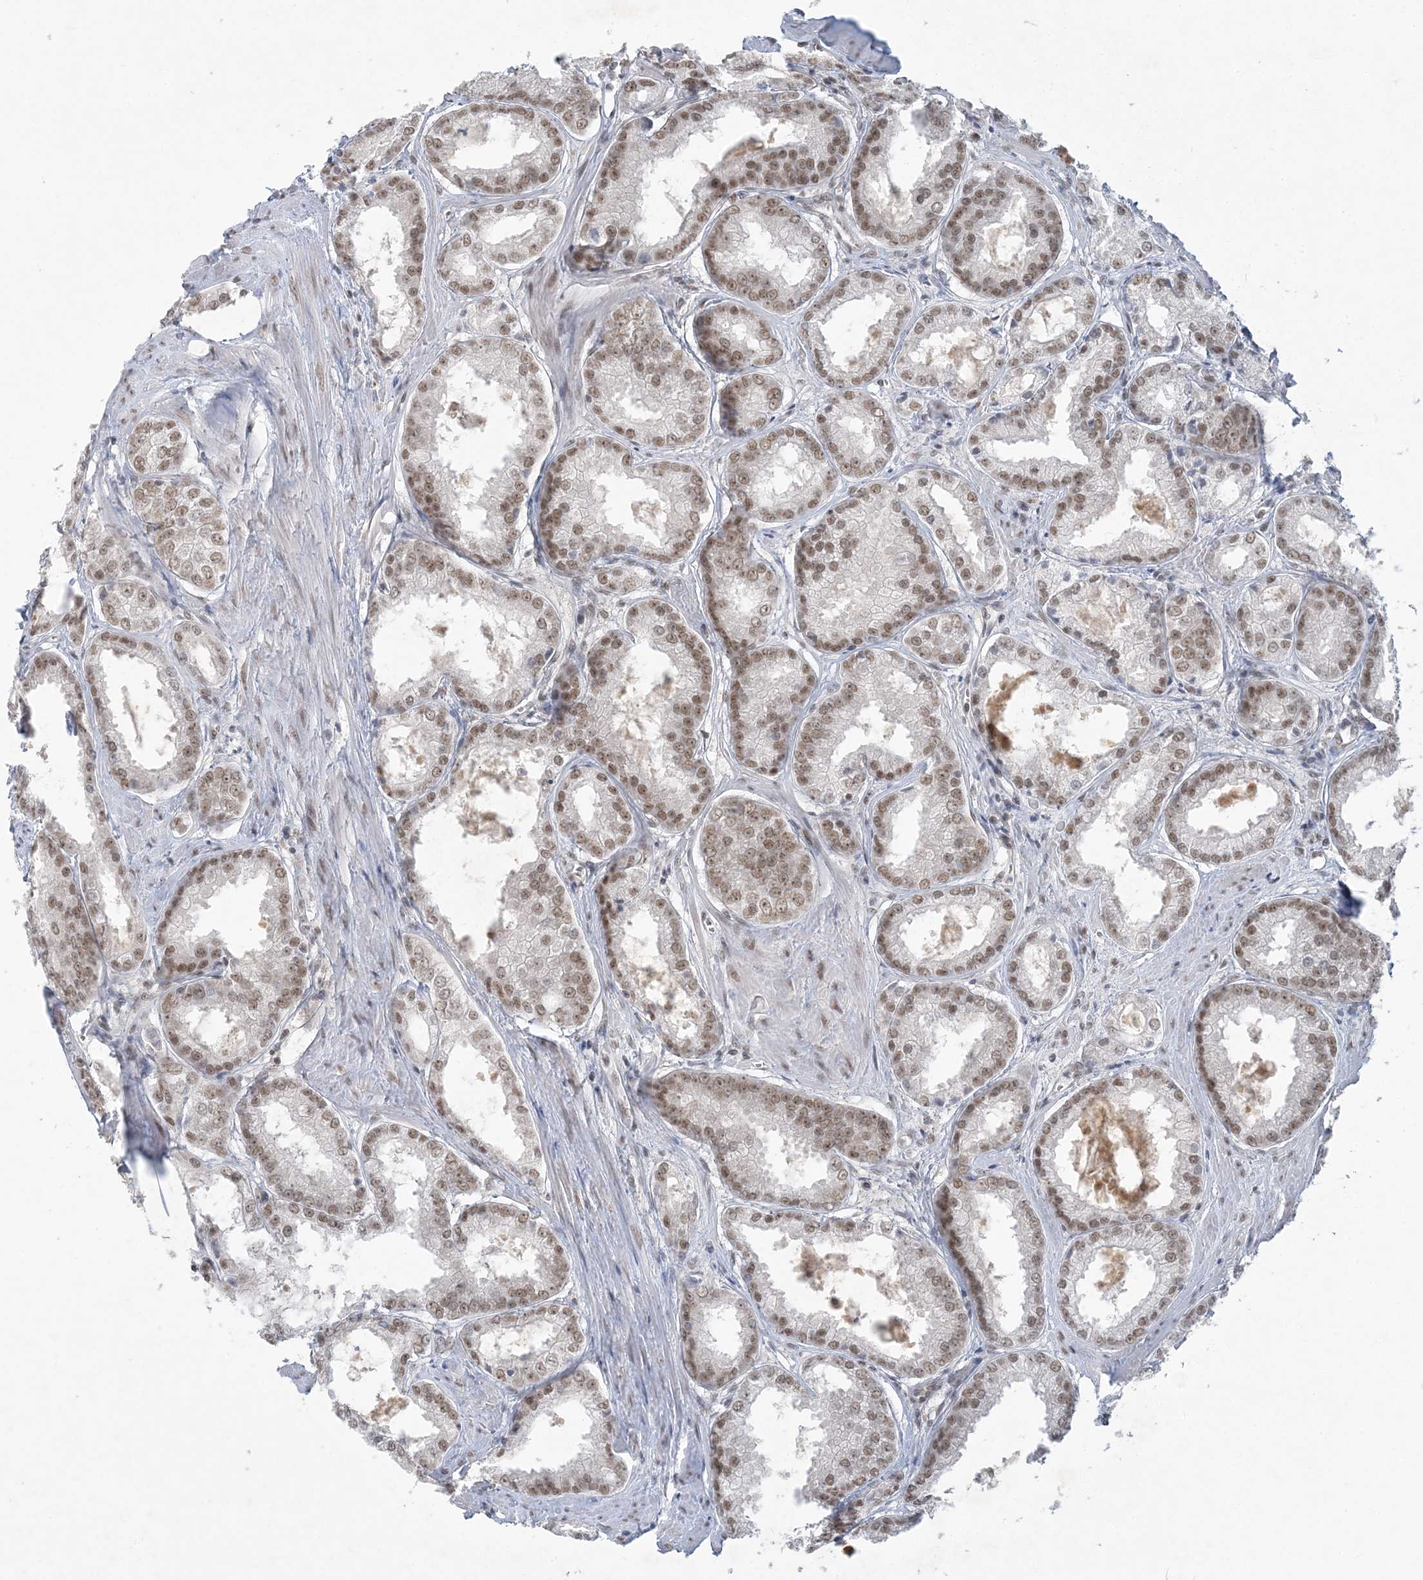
{"staining": {"intensity": "moderate", "quantity": ">75%", "location": "nuclear"}, "tissue": "prostate cancer", "cell_type": "Tumor cells", "image_type": "cancer", "snomed": [{"axis": "morphology", "description": "Adenocarcinoma, Low grade"}, {"axis": "topography", "description": "Prostate"}], "caption": "Protein analysis of prostate cancer tissue displays moderate nuclear positivity in approximately >75% of tumor cells.", "gene": "KMT2D", "patient": {"sex": "male", "age": 64}}